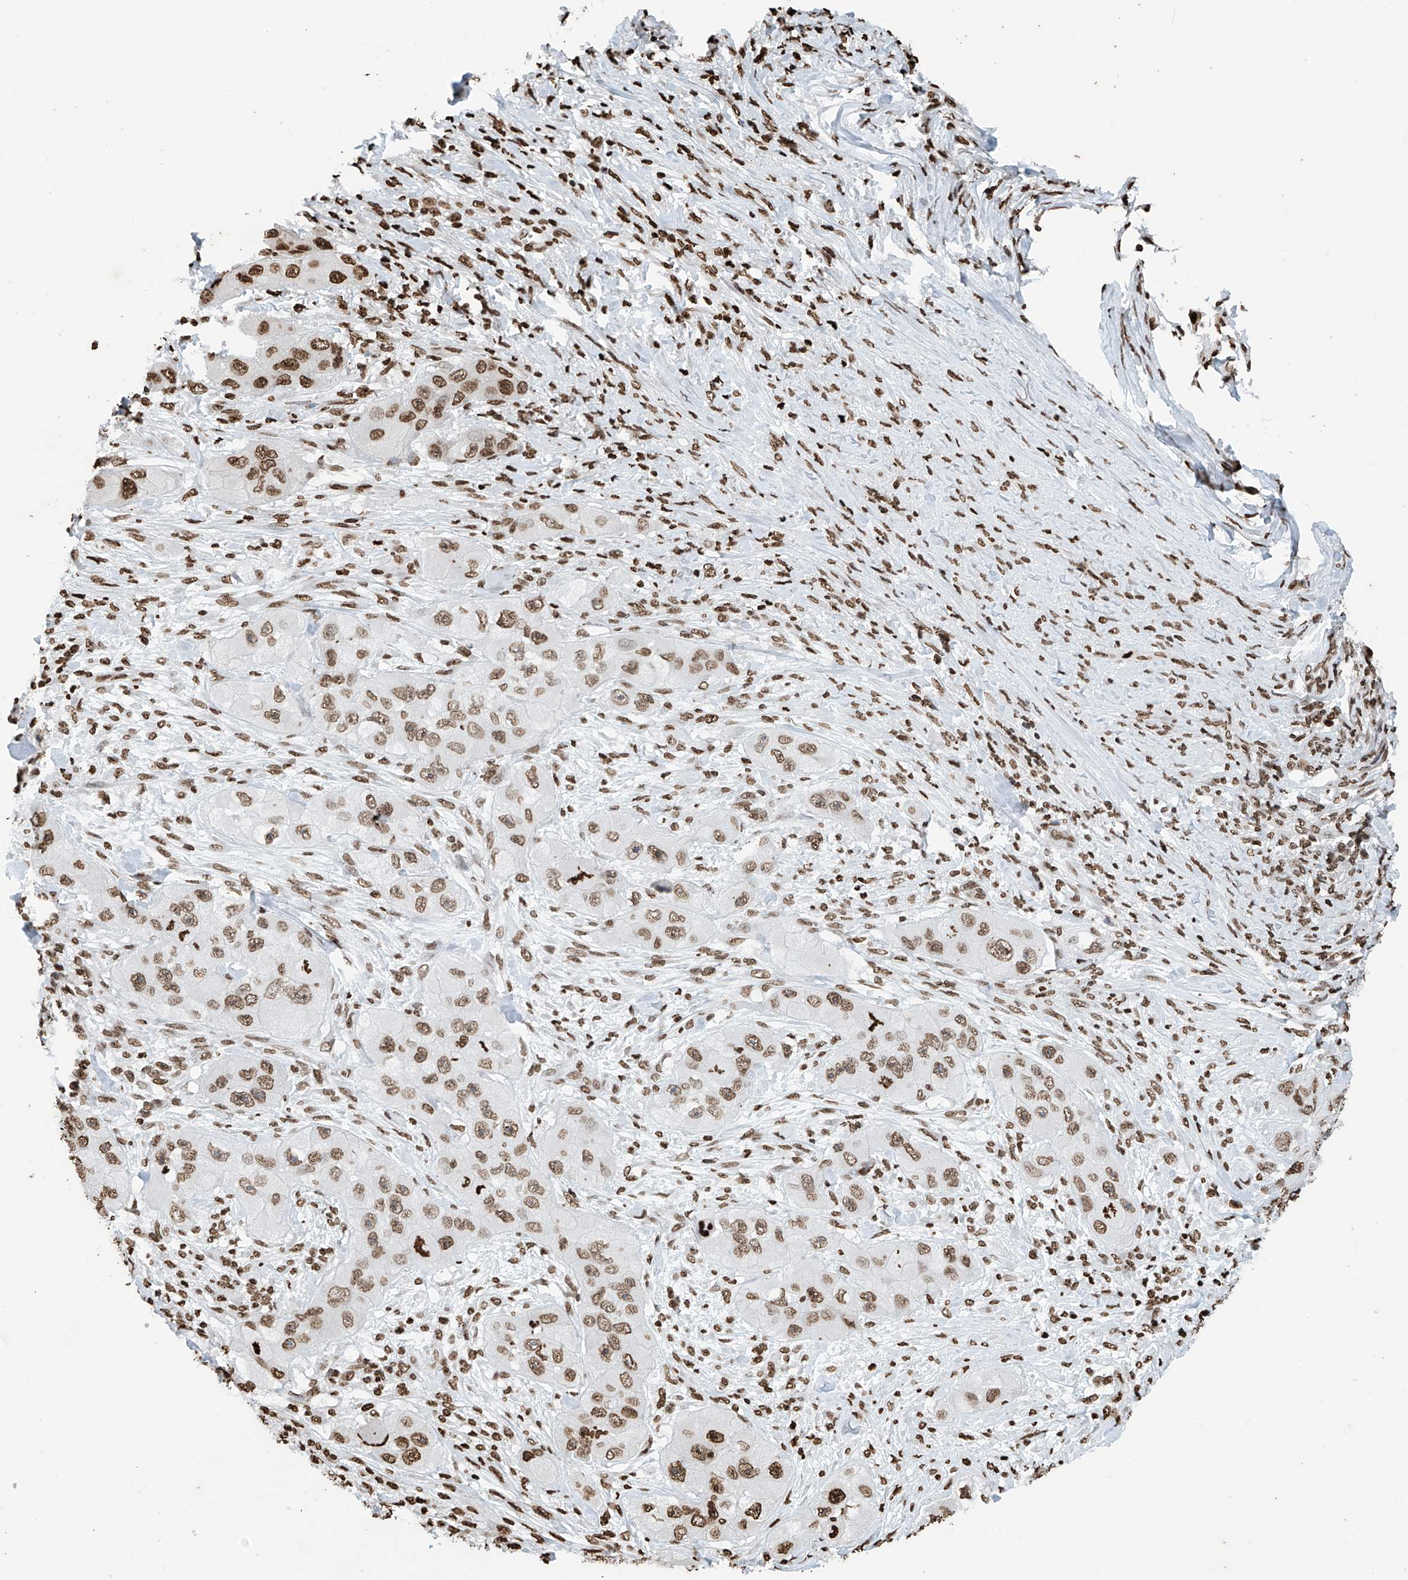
{"staining": {"intensity": "moderate", "quantity": ">75%", "location": "nuclear"}, "tissue": "skin cancer", "cell_type": "Tumor cells", "image_type": "cancer", "snomed": [{"axis": "morphology", "description": "Squamous cell carcinoma, NOS"}, {"axis": "topography", "description": "Skin"}, {"axis": "topography", "description": "Subcutis"}], "caption": "DAB immunohistochemical staining of squamous cell carcinoma (skin) displays moderate nuclear protein staining in about >75% of tumor cells. The protein of interest is stained brown, and the nuclei are stained in blue (DAB IHC with brightfield microscopy, high magnification).", "gene": "DPPA2", "patient": {"sex": "male", "age": 73}}